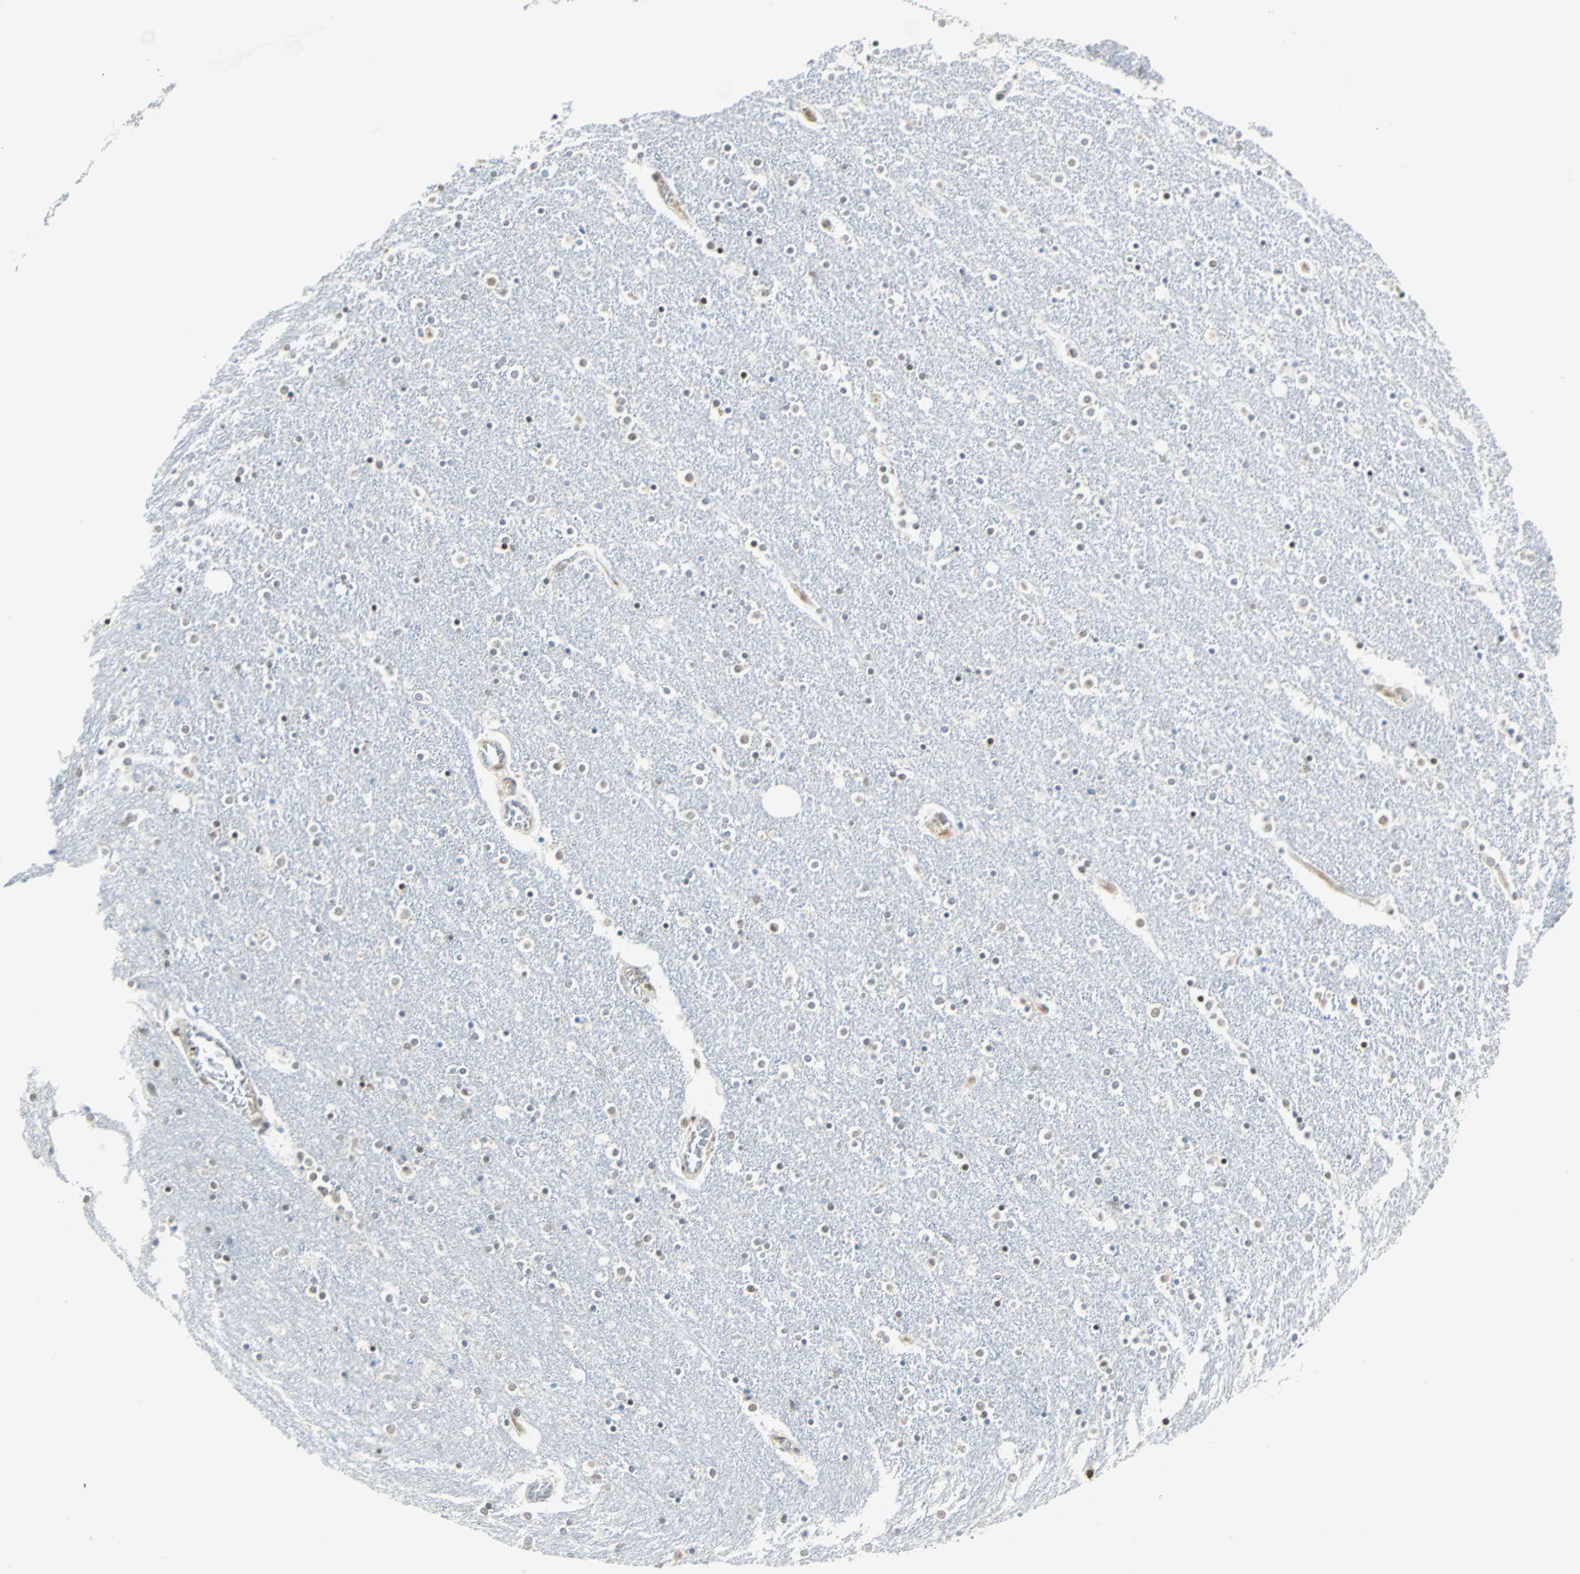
{"staining": {"intensity": "strong", "quantity": "<25%", "location": "nuclear"}, "tissue": "caudate", "cell_type": "Glial cells", "image_type": "normal", "snomed": [{"axis": "morphology", "description": "Normal tissue, NOS"}, {"axis": "topography", "description": "Lateral ventricle wall"}], "caption": "Immunohistochemical staining of normal caudate demonstrates strong nuclear protein staining in approximately <25% of glial cells.", "gene": "NELFE", "patient": {"sex": "female", "age": 54}}